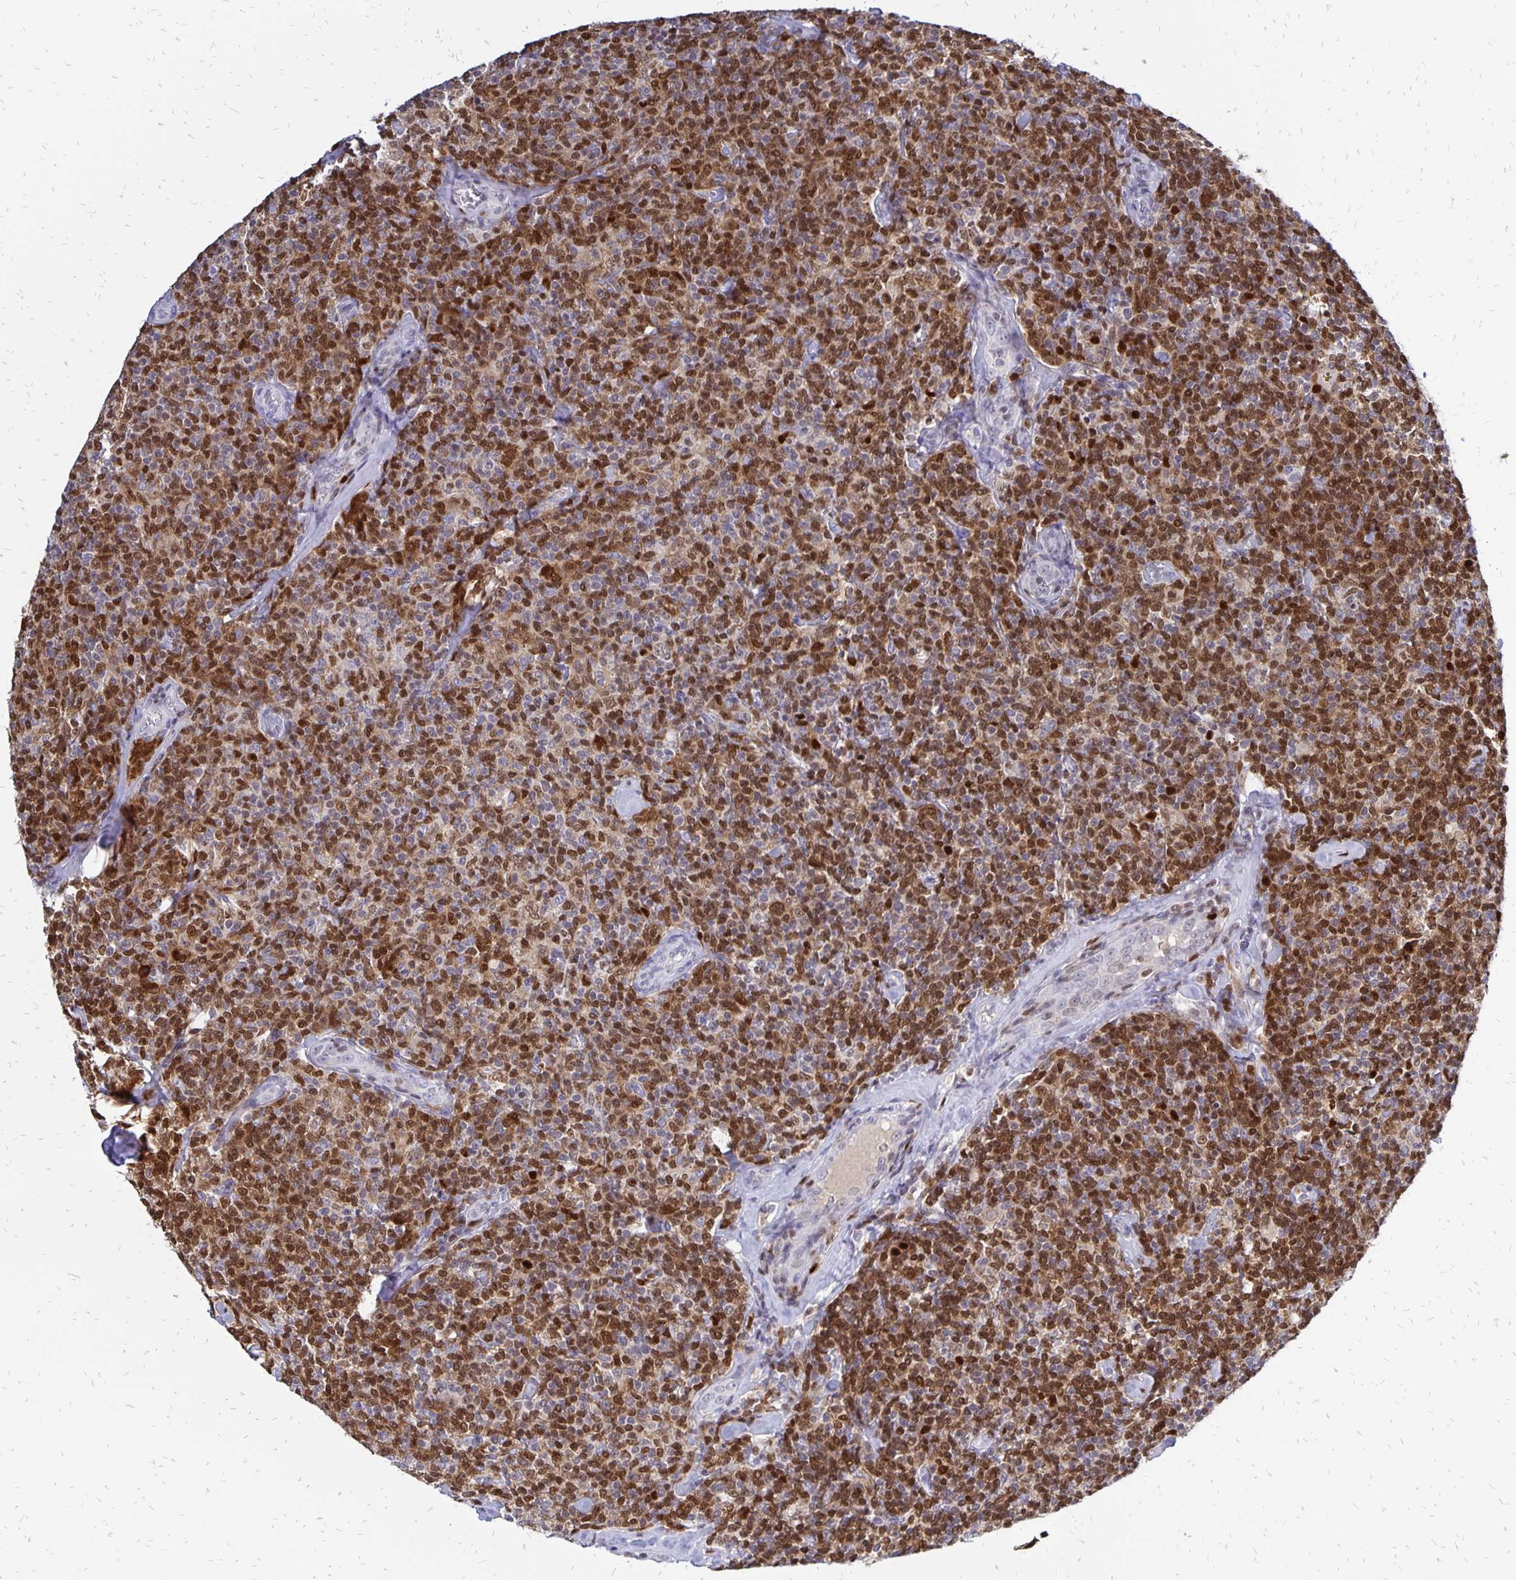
{"staining": {"intensity": "moderate", "quantity": ">75%", "location": "nuclear"}, "tissue": "lymphoma", "cell_type": "Tumor cells", "image_type": "cancer", "snomed": [{"axis": "morphology", "description": "Malignant lymphoma, non-Hodgkin's type, Low grade"}, {"axis": "topography", "description": "Lymph node"}], "caption": "Immunohistochemistry (IHC) histopathology image of neoplastic tissue: human lymphoma stained using immunohistochemistry (IHC) shows medium levels of moderate protein expression localized specifically in the nuclear of tumor cells, appearing as a nuclear brown color.", "gene": "DCK", "patient": {"sex": "female", "age": 56}}